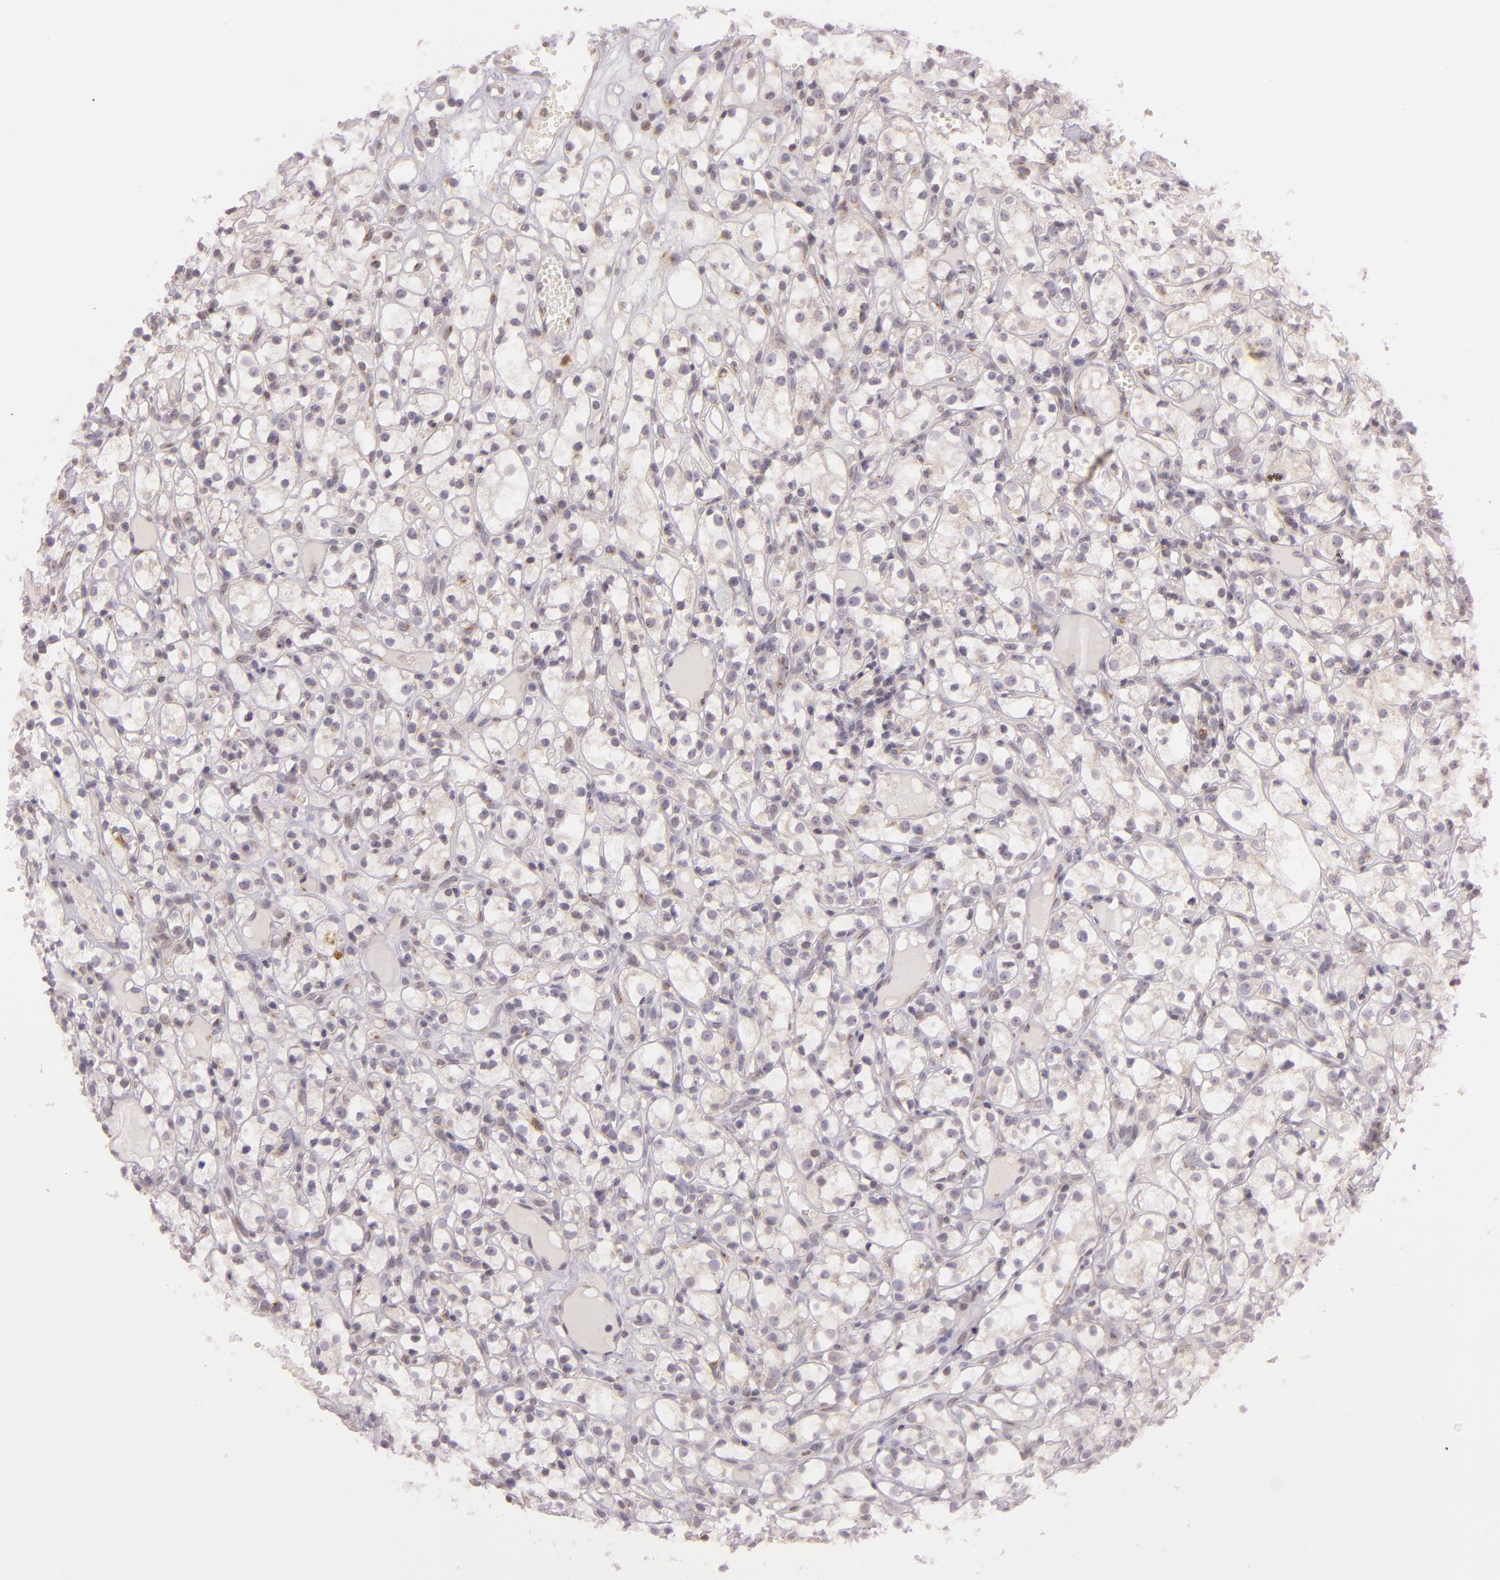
{"staining": {"intensity": "weak", "quantity": ">75%", "location": "cytoplasmic/membranous"}, "tissue": "renal cancer", "cell_type": "Tumor cells", "image_type": "cancer", "snomed": [{"axis": "morphology", "description": "Adenocarcinoma, NOS"}, {"axis": "topography", "description": "Kidney"}], "caption": "Protein staining demonstrates weak cytoplasmic/membranous staining in approximately >75% of tumor cells in adenocarcinoma (renal).", "gene": "LGMN", "patient": {"sex": "male", "age": 61}}